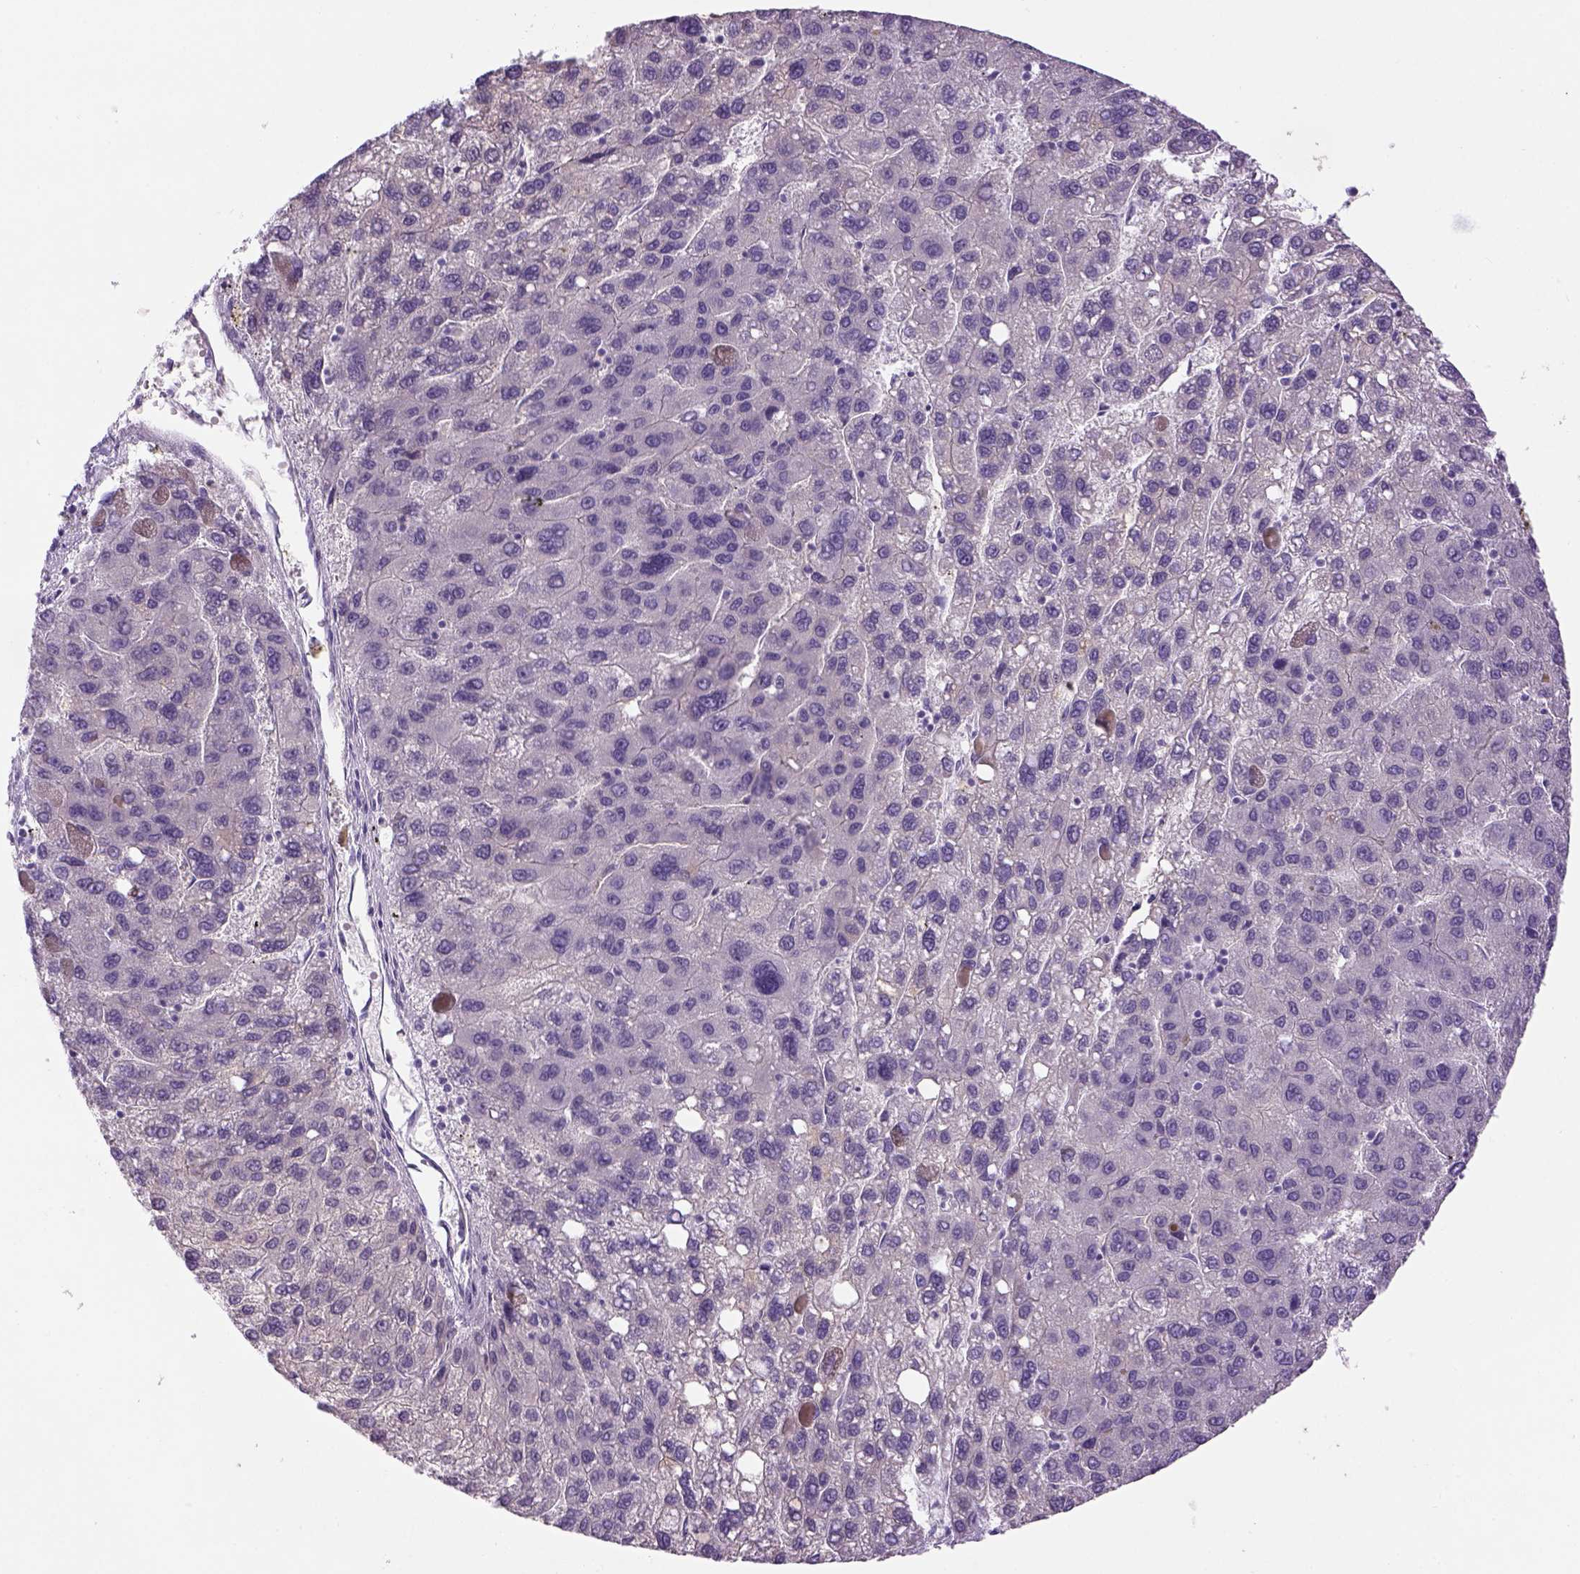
{"staining": {"intensity": "negative", "quantity": "none", "location": "none"}, "tissue": "liver cancer", "cell_type": "Tumor cells", "image_type": "cancer", "snomed": [{"axis": "morphology", "description": "Carcinoma, Hepatocellular, NOS"}, {"axis": "topography", "description": "Liver"}], "caption": "The immunohistochemistry photomicrograph has no significant positivity in tumor cells of liver hepatocellular carcinoma tissue.", "gene": "DBH", "patient": {"sex": "female", "age": 82}}